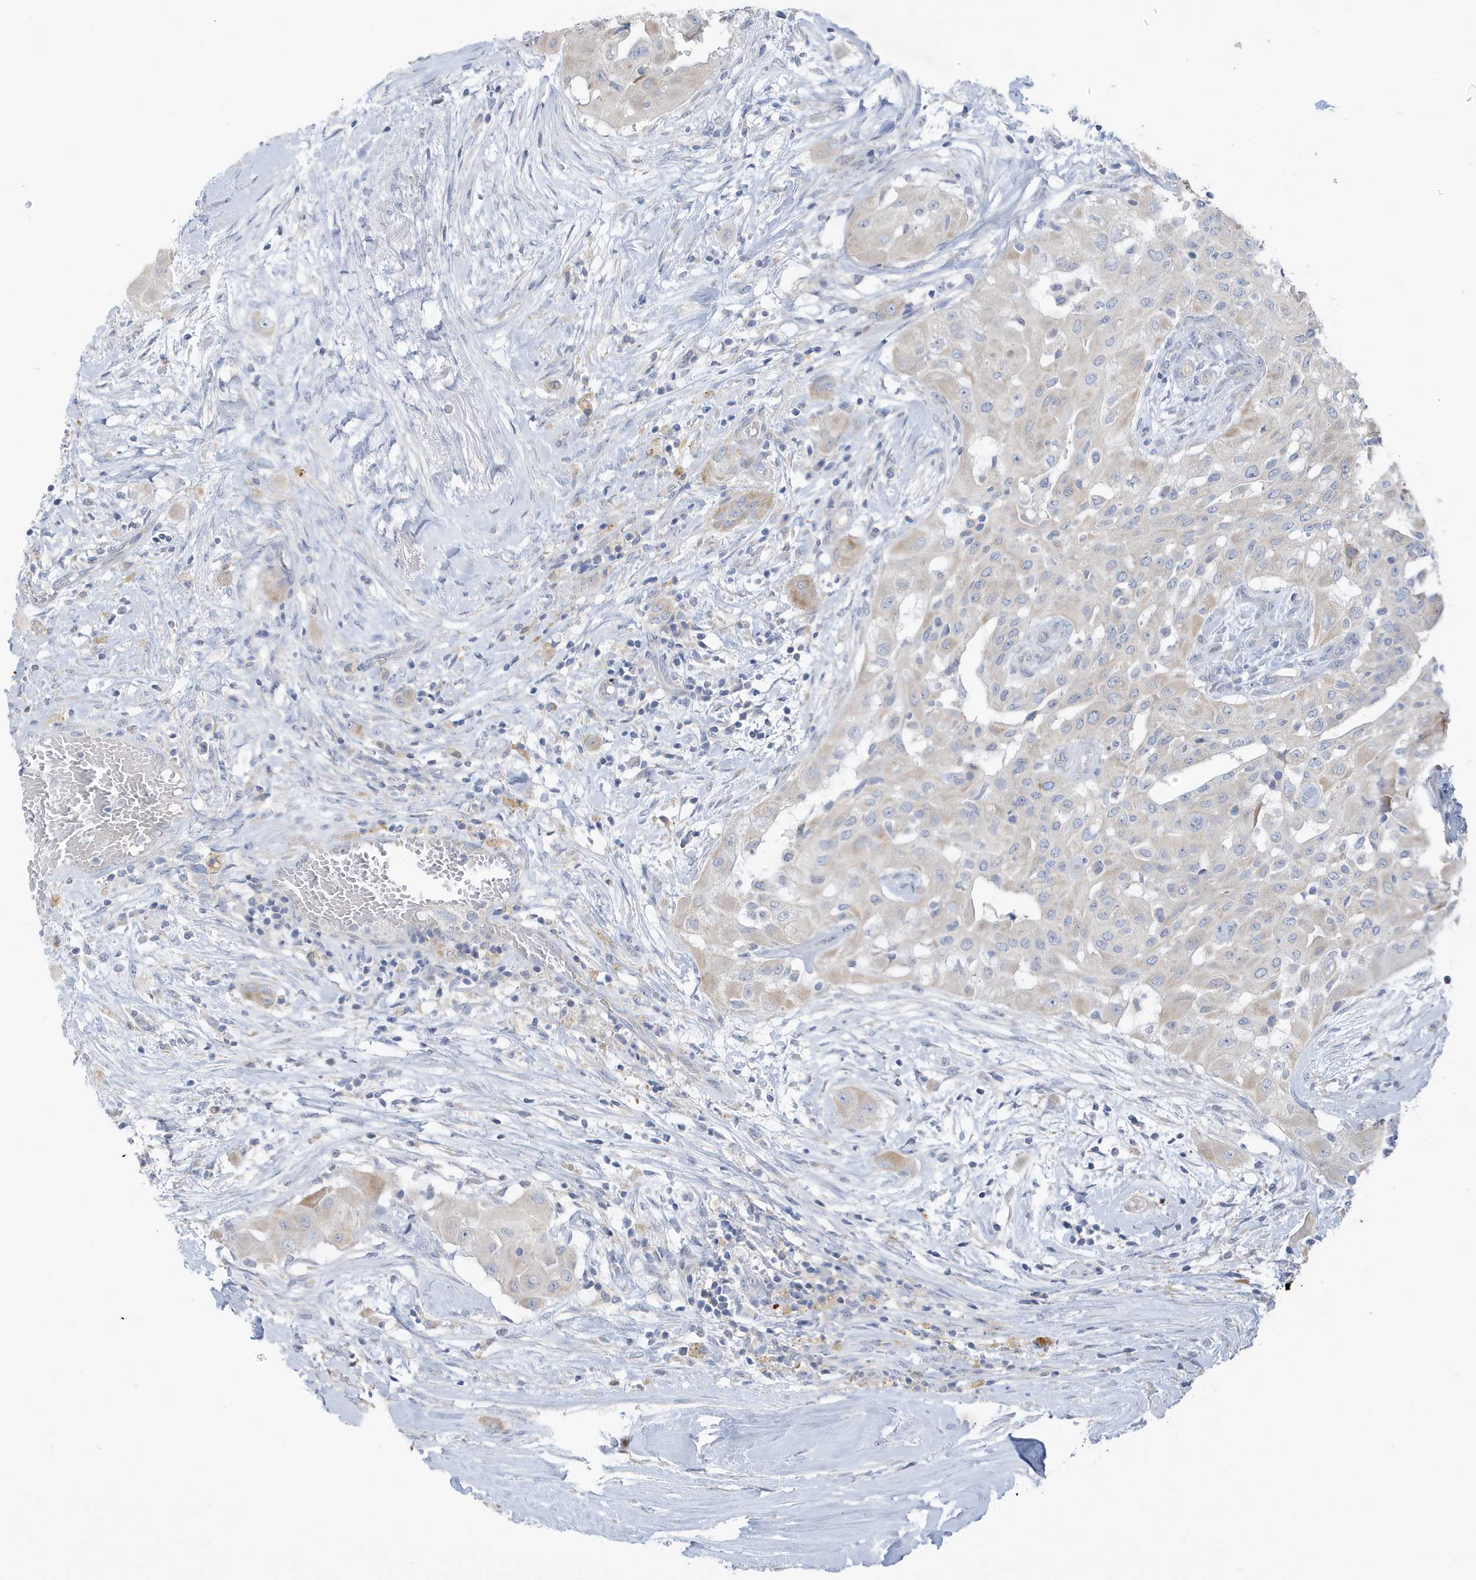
{"staining": {"intensity": "weak", "quantity": ">75%", "location": "cytoplasmic/membranous"}, "tissue": "thyroid cancer", "cell_type": "Tumor cells", "image_type": "cancer", "snomed": [{"axis": "morphology", "description": "Papillary adenocarcinoma, NOS"}, {"axis": "topography", "description": "Thyroid gland"}], "caption": "Approximately >75% of tumor cells in human thyroid papillary adenocarcinoma display weak cytoplasmic/membranous protein staining as visualized by brown immunohistochemical staining.", "gene": "ATP13A5", "patient": {"sex": "female", "age": 59}}